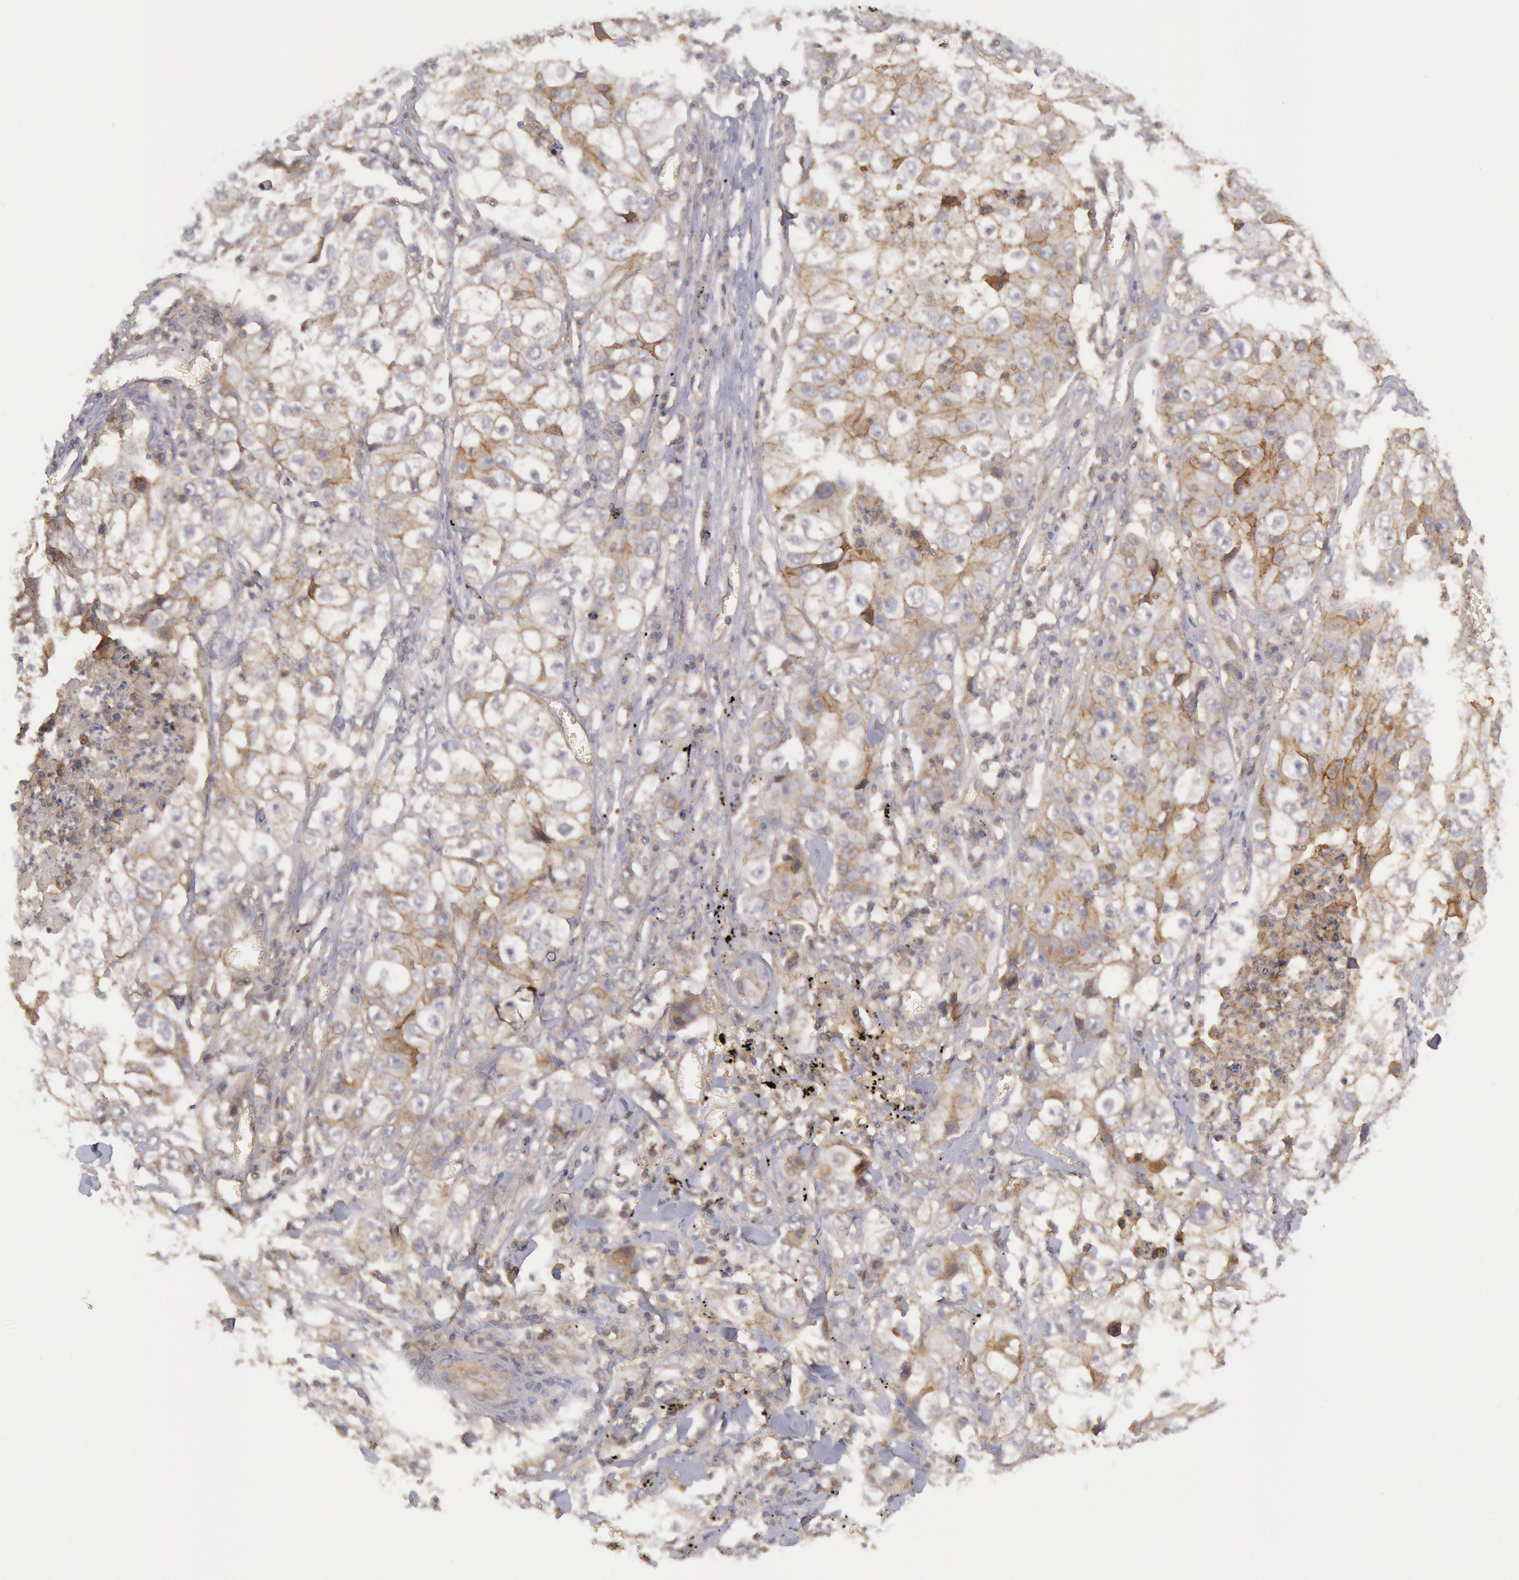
{"staining": {"intensity": "weak", "quantity": "<25%", "location": "cytoplasmic/membranous"}, "tissue": "lung cancer", "cell_type": "Tumor cells", "image_type": "cancer", "snomed": [{"axis": "morphology", "description": "Squamous cell carcinoma, NOS"}, {"axis": "topography", "description": "Lung"}], "caption": "This is a image of immunohistochemistry staining of lung cancer (squamous cell carcinoma), which shows no staining in tumor cells.", "gene": "STX4", "patient": {"sex": "male", "age": 64}}